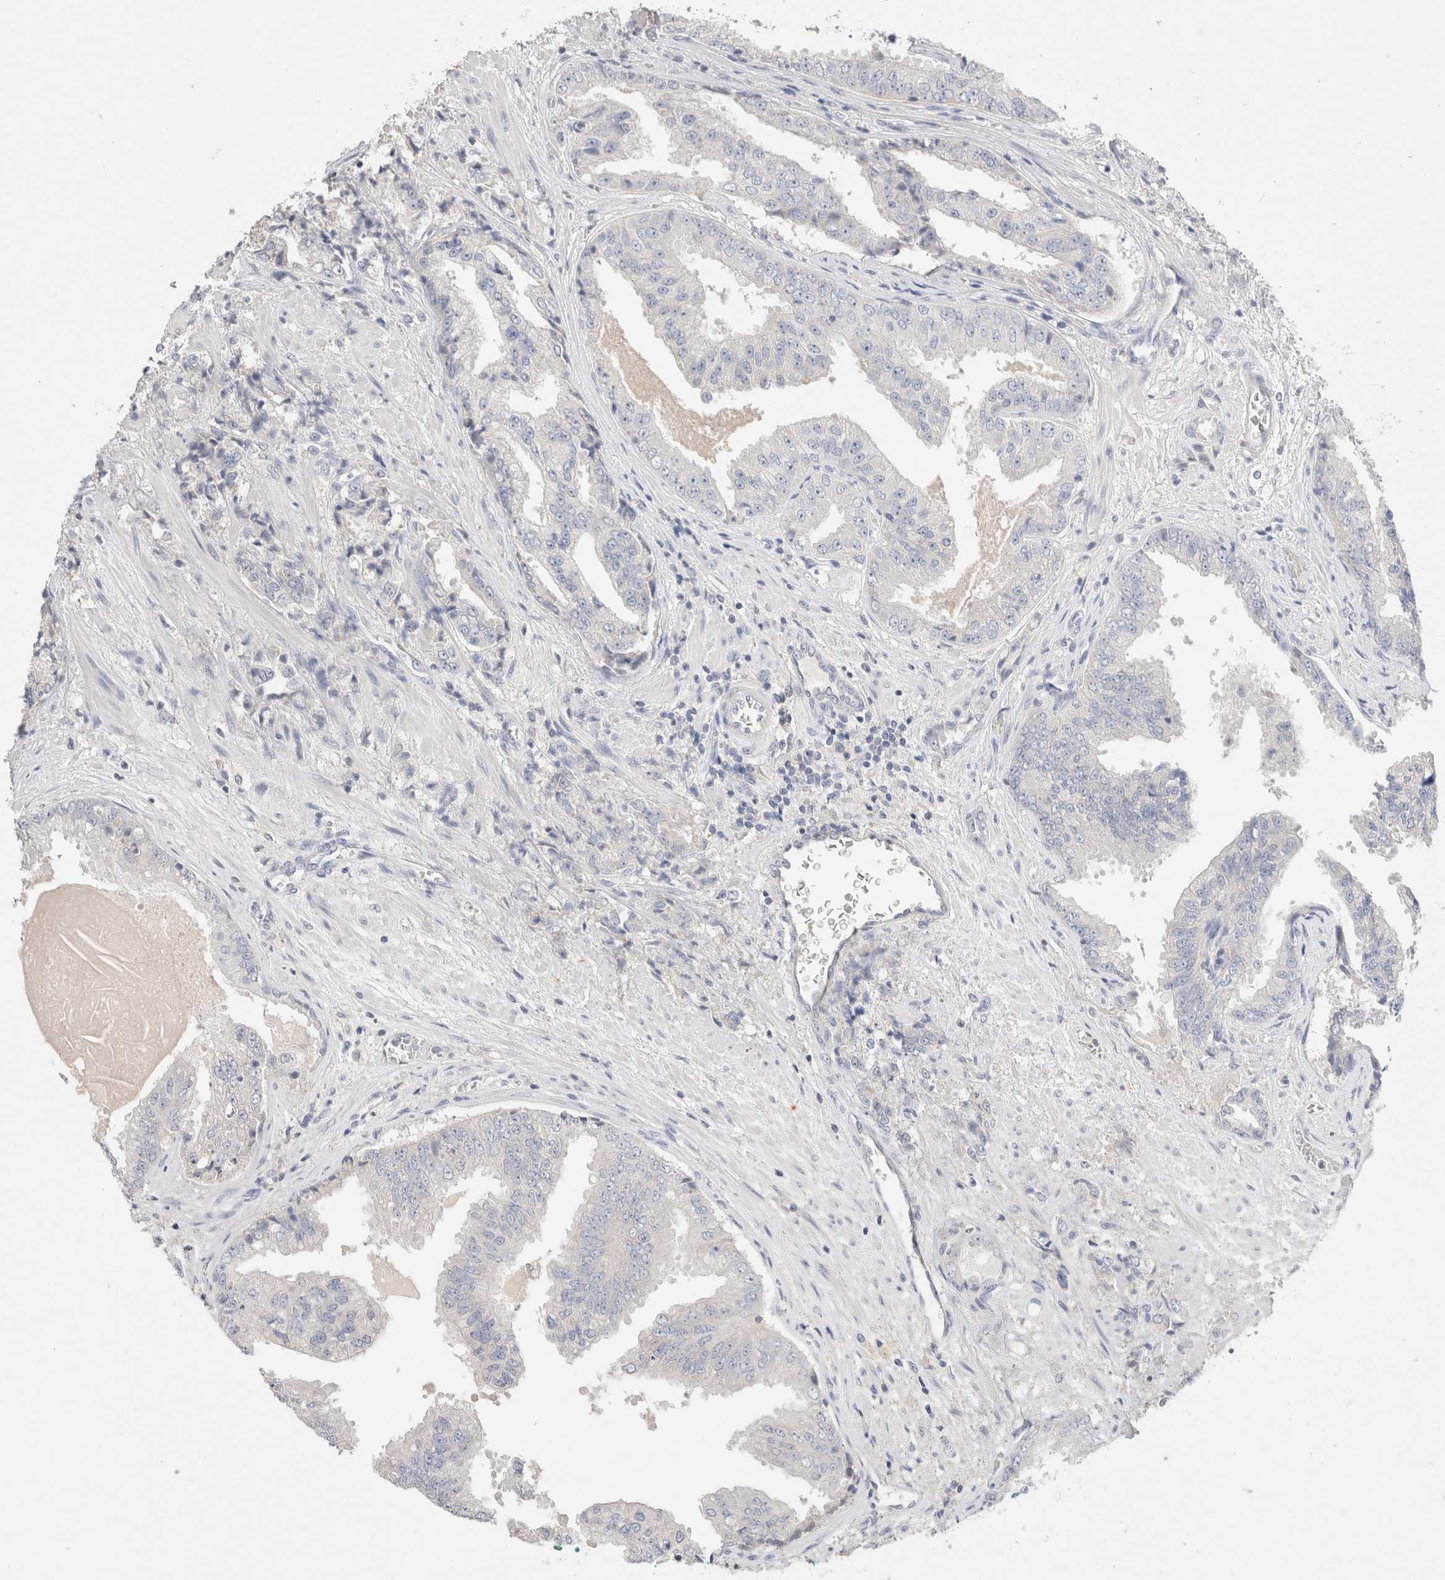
{"staining": {"intensity": "negative", "quantity": "none", "location": "none"}, "tissue": "prostate cancer", "cell_type": "Tumor cells", "image_type": "cancer", "snomed": [{"axis": "morphology", "description": "Adenocarcinoma, High grade"}, {"axis": "topography", "description": "Prostate"}], "caption": "The micrograph shows no significant expression in tumor cells of adenocarcinoma (high-grade) (prostate).", "gene": "MPP2", "patient": {"sex": "male", "age": 58}}